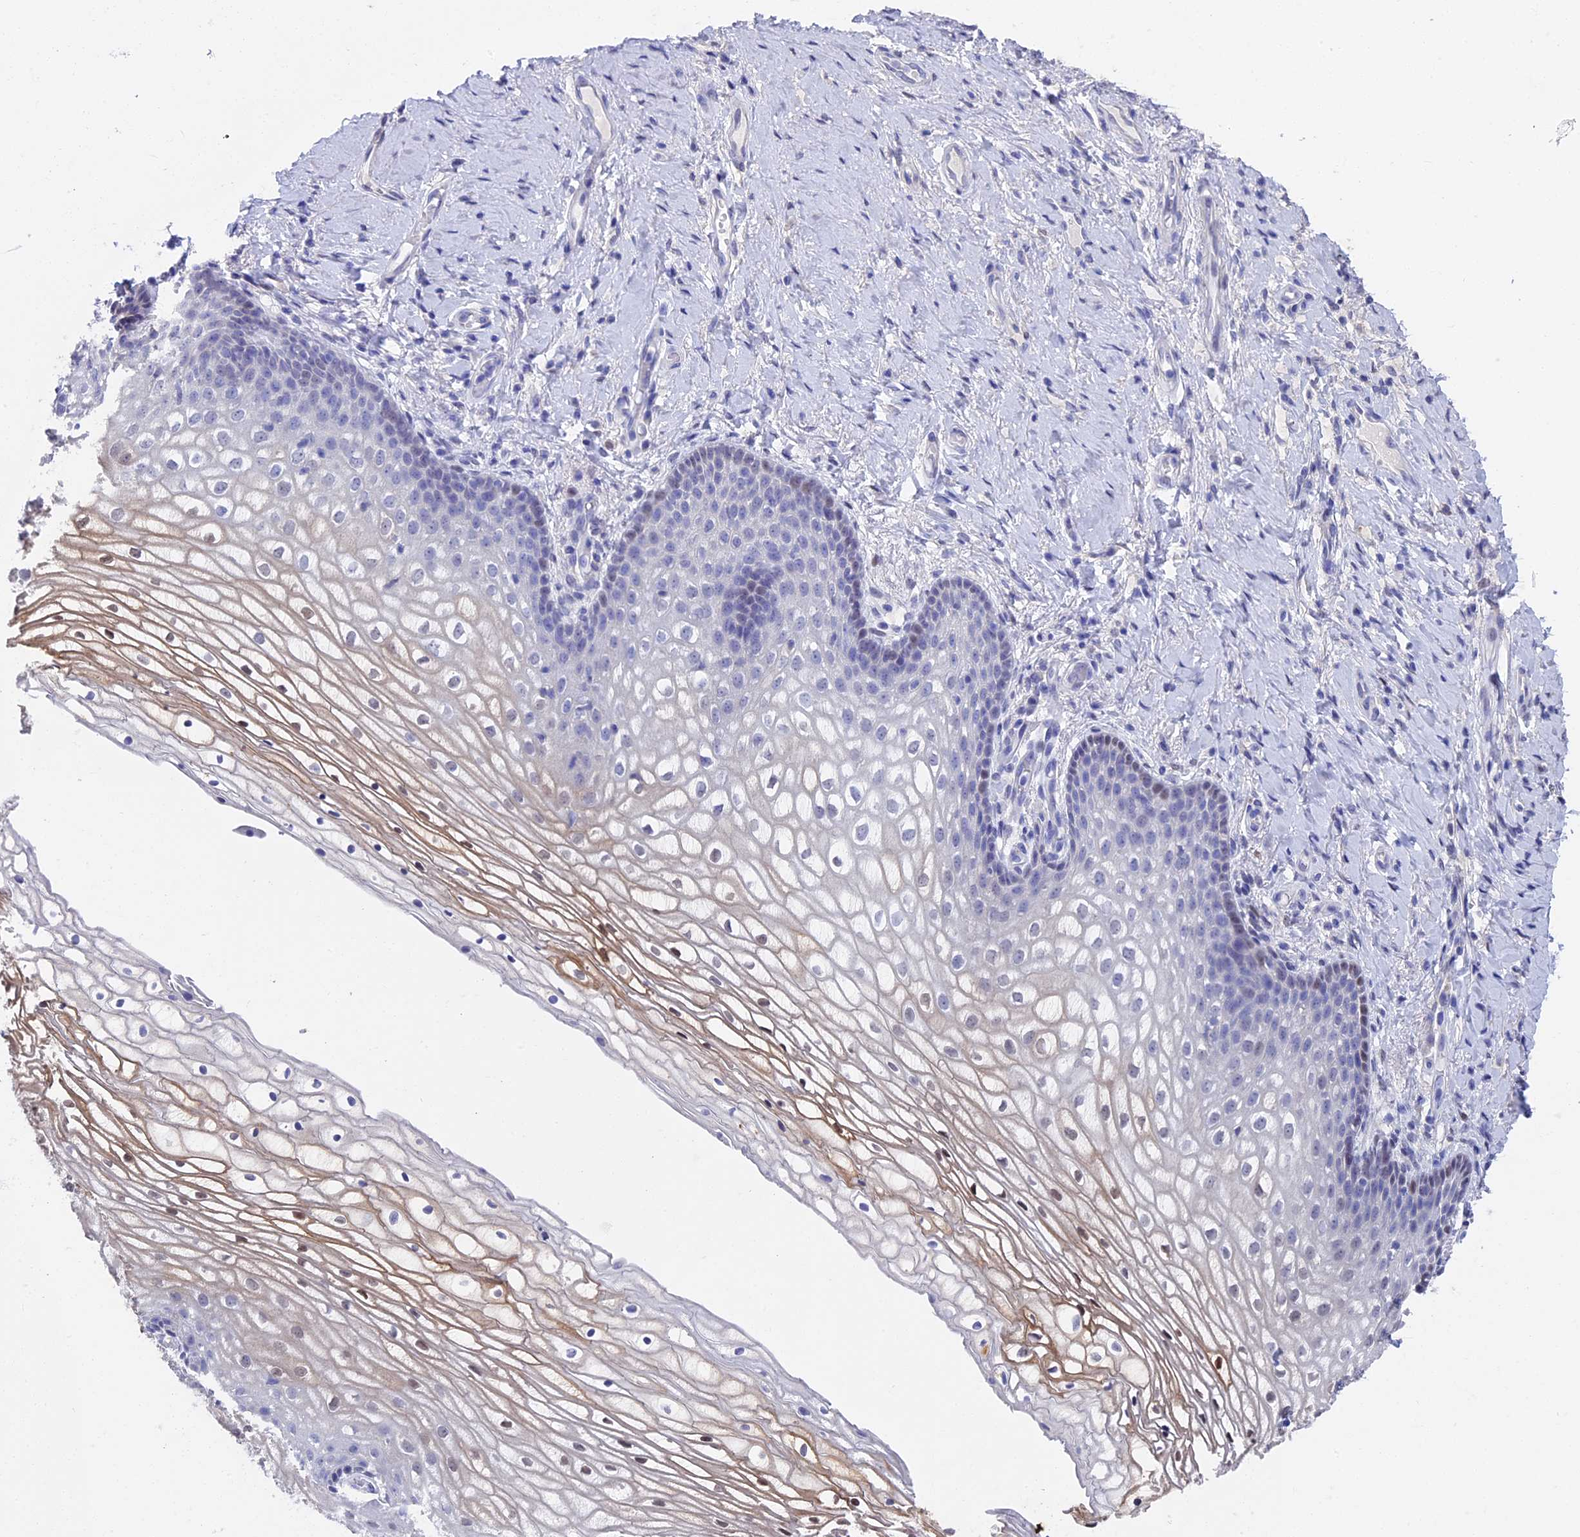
{"staining": {"intensity": "moderate", "quantity": "<25%", "location": "cytoplasmic/membranous,nuclear"}, "tissue": "vagina", "cell_type": "Squamous epithelial cells", "image_type": "normal", "snomed": [{"axis": "morphology", "description": "Normal tissue, NOS"}, {"axis": "topography", "description": "Vagina"}], "caption": "Immunohistochemistry of unremarkable vagina displays low levels of moderate cytoplasmic/membranous,nuclear expression in approximately <25% of squamous epithelial cells. Nuclei are stained in blue.", "gene": "VPS33B", "patient": {"sex": "female", "age": 60}}